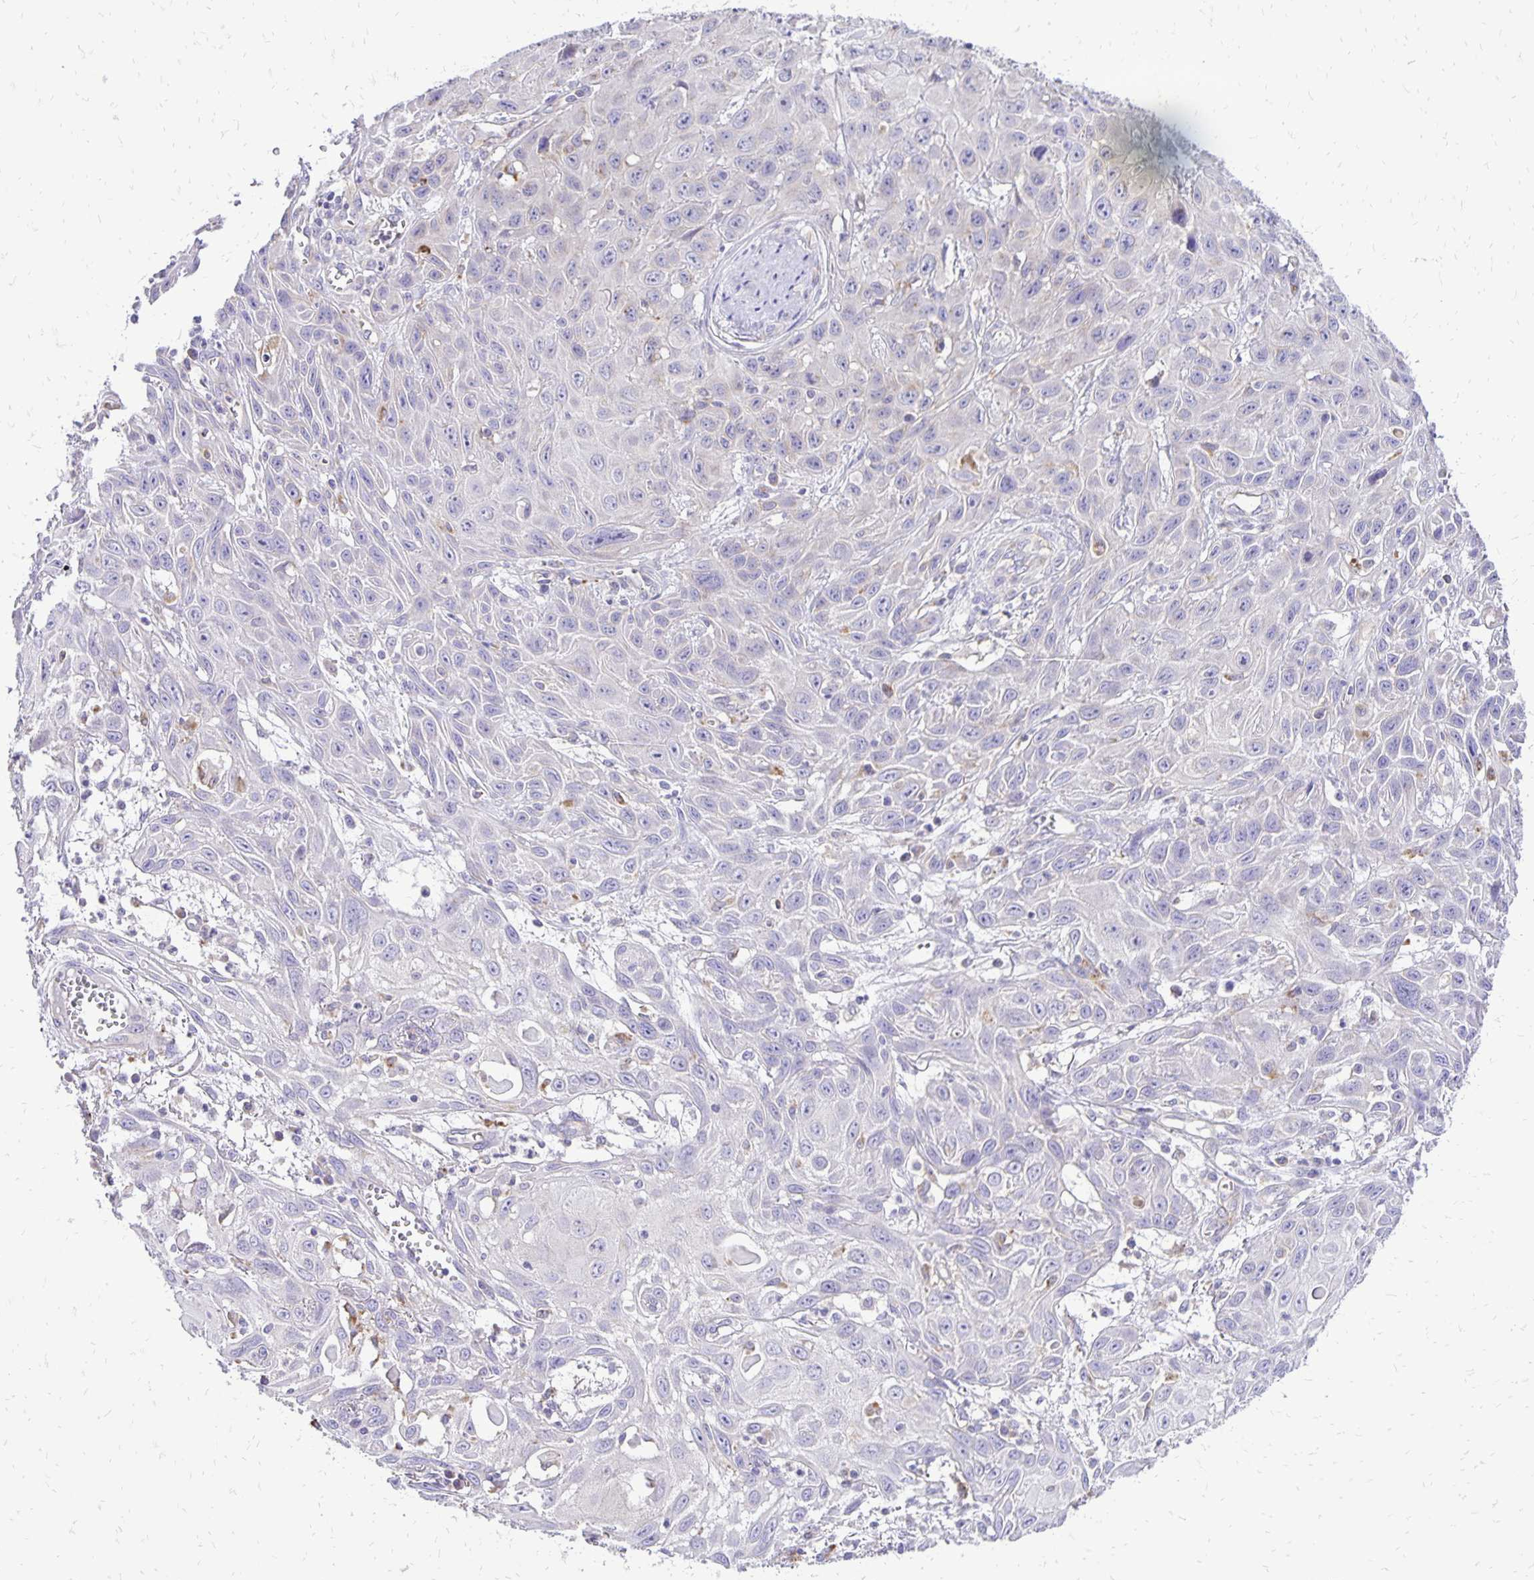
{"staining": {"intensity": "negative", "quantity": "none", "location": "none"}, "tissue": "skin cancer", "cell_type": "Tumor cells", "image_type": "cancer", "snomed": [{"axis": "morphology", "description": "Squamous cell carcinoma, NOS"}, {"axis": "topography", "description": "Skin"}, {"axis": "topography", "description": "Vulva"}], "caption": "The histopathology image exhibits no significant staining in tumor cells of skin squamous cell carcinoma.", "gene": "EIF5A", "patient": {"sex": "female", "age": 71}}